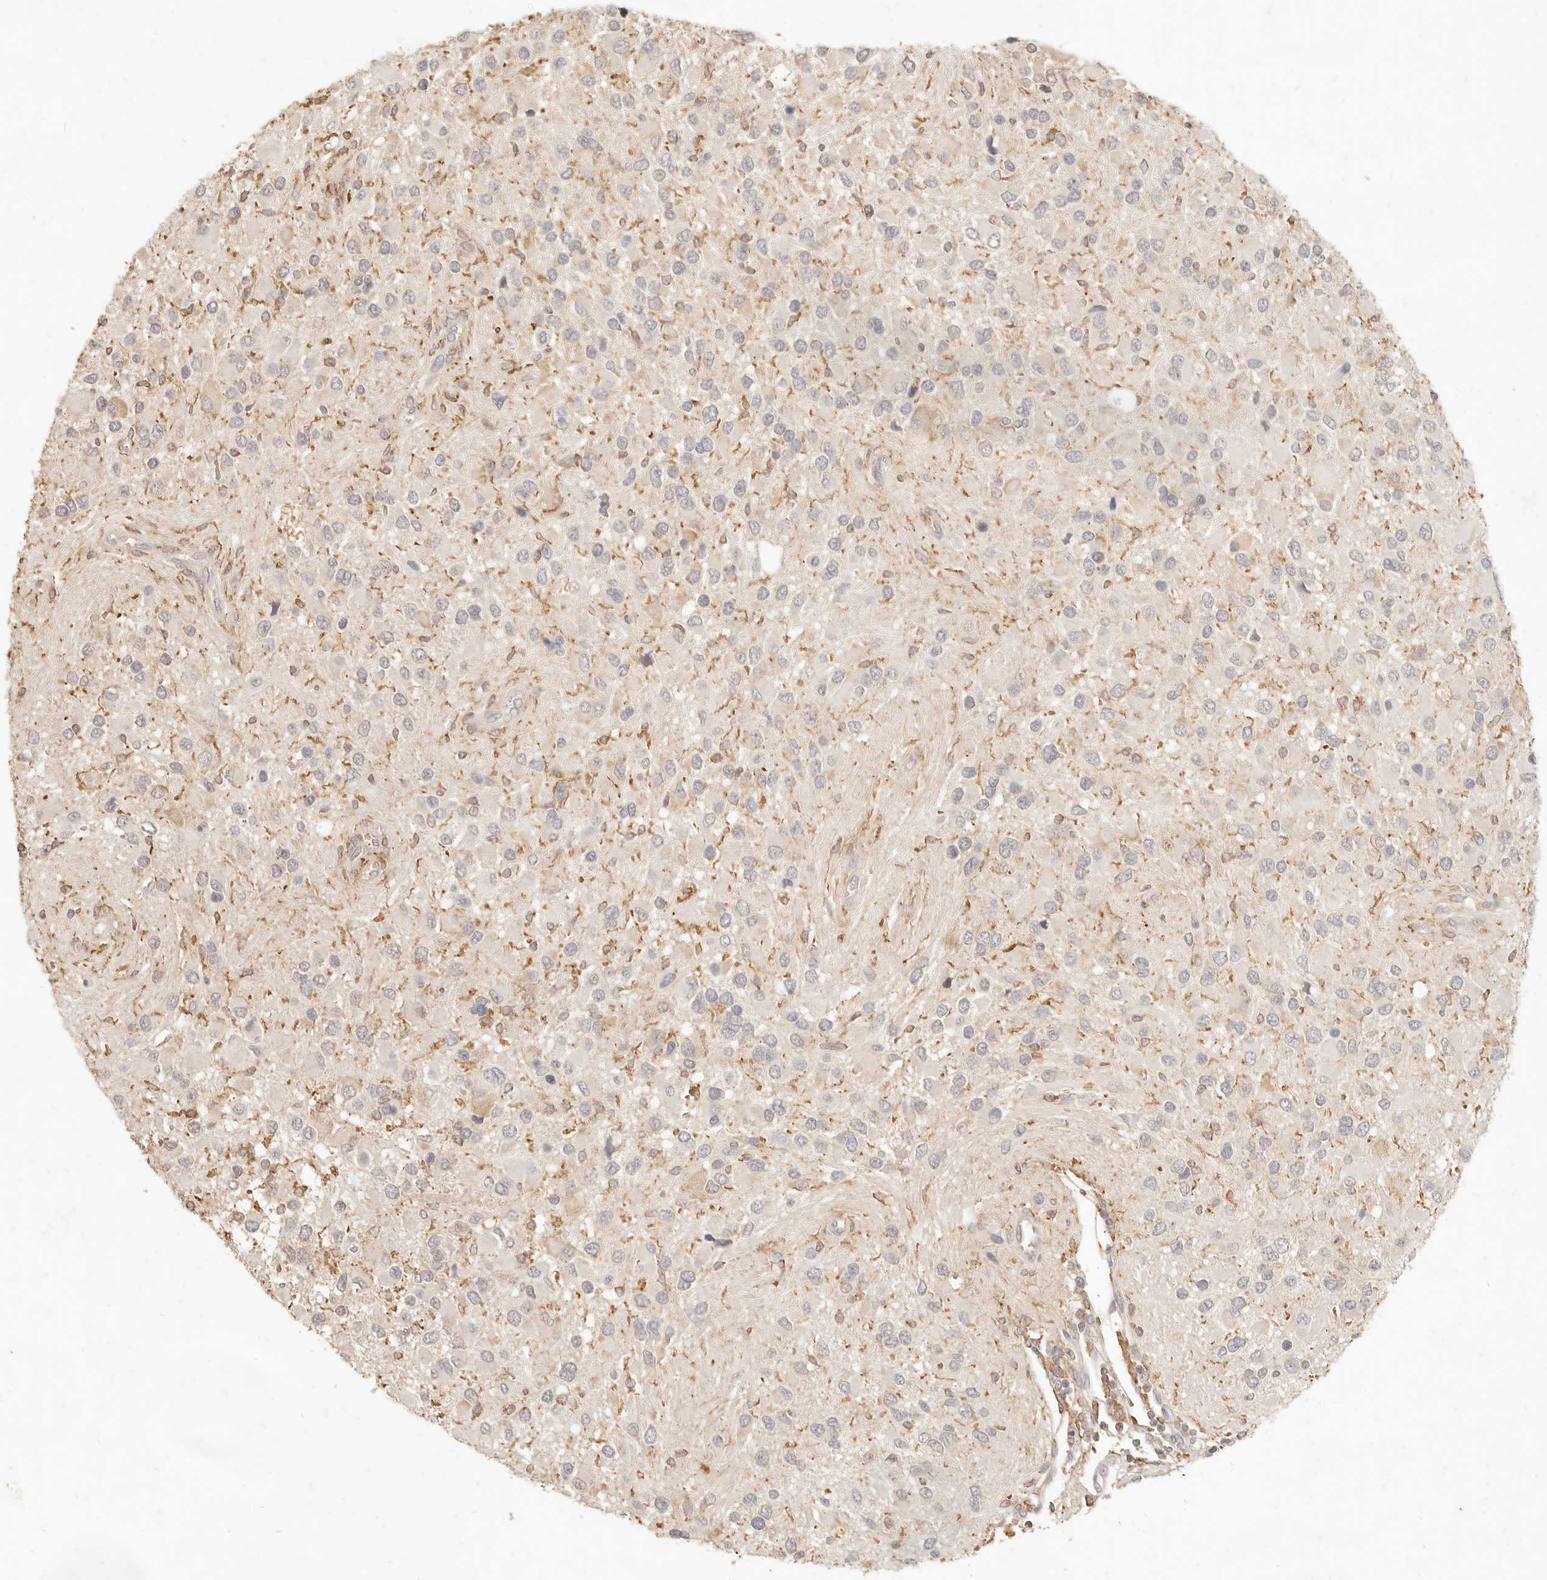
{"staining": {"intensity": "negative", "quantity": "none", "location": "none"}, "tissue": "glioma", "cell_type": "Tumor cells", "image_type": "cancer", "snomed": [{"axis": "morphology", "description": "Glioma, malignant, High grade"}, {"axis": "topography", "description": "Brain"}], "caption": "This image is of glioma stained with immunohistochemistry to label a protein in brown with the nuclei are counter-stained blue. There is no positivity in tumor cells.", "gene": "TMTC2", "patient": {"sex": "male", "age": 53}}